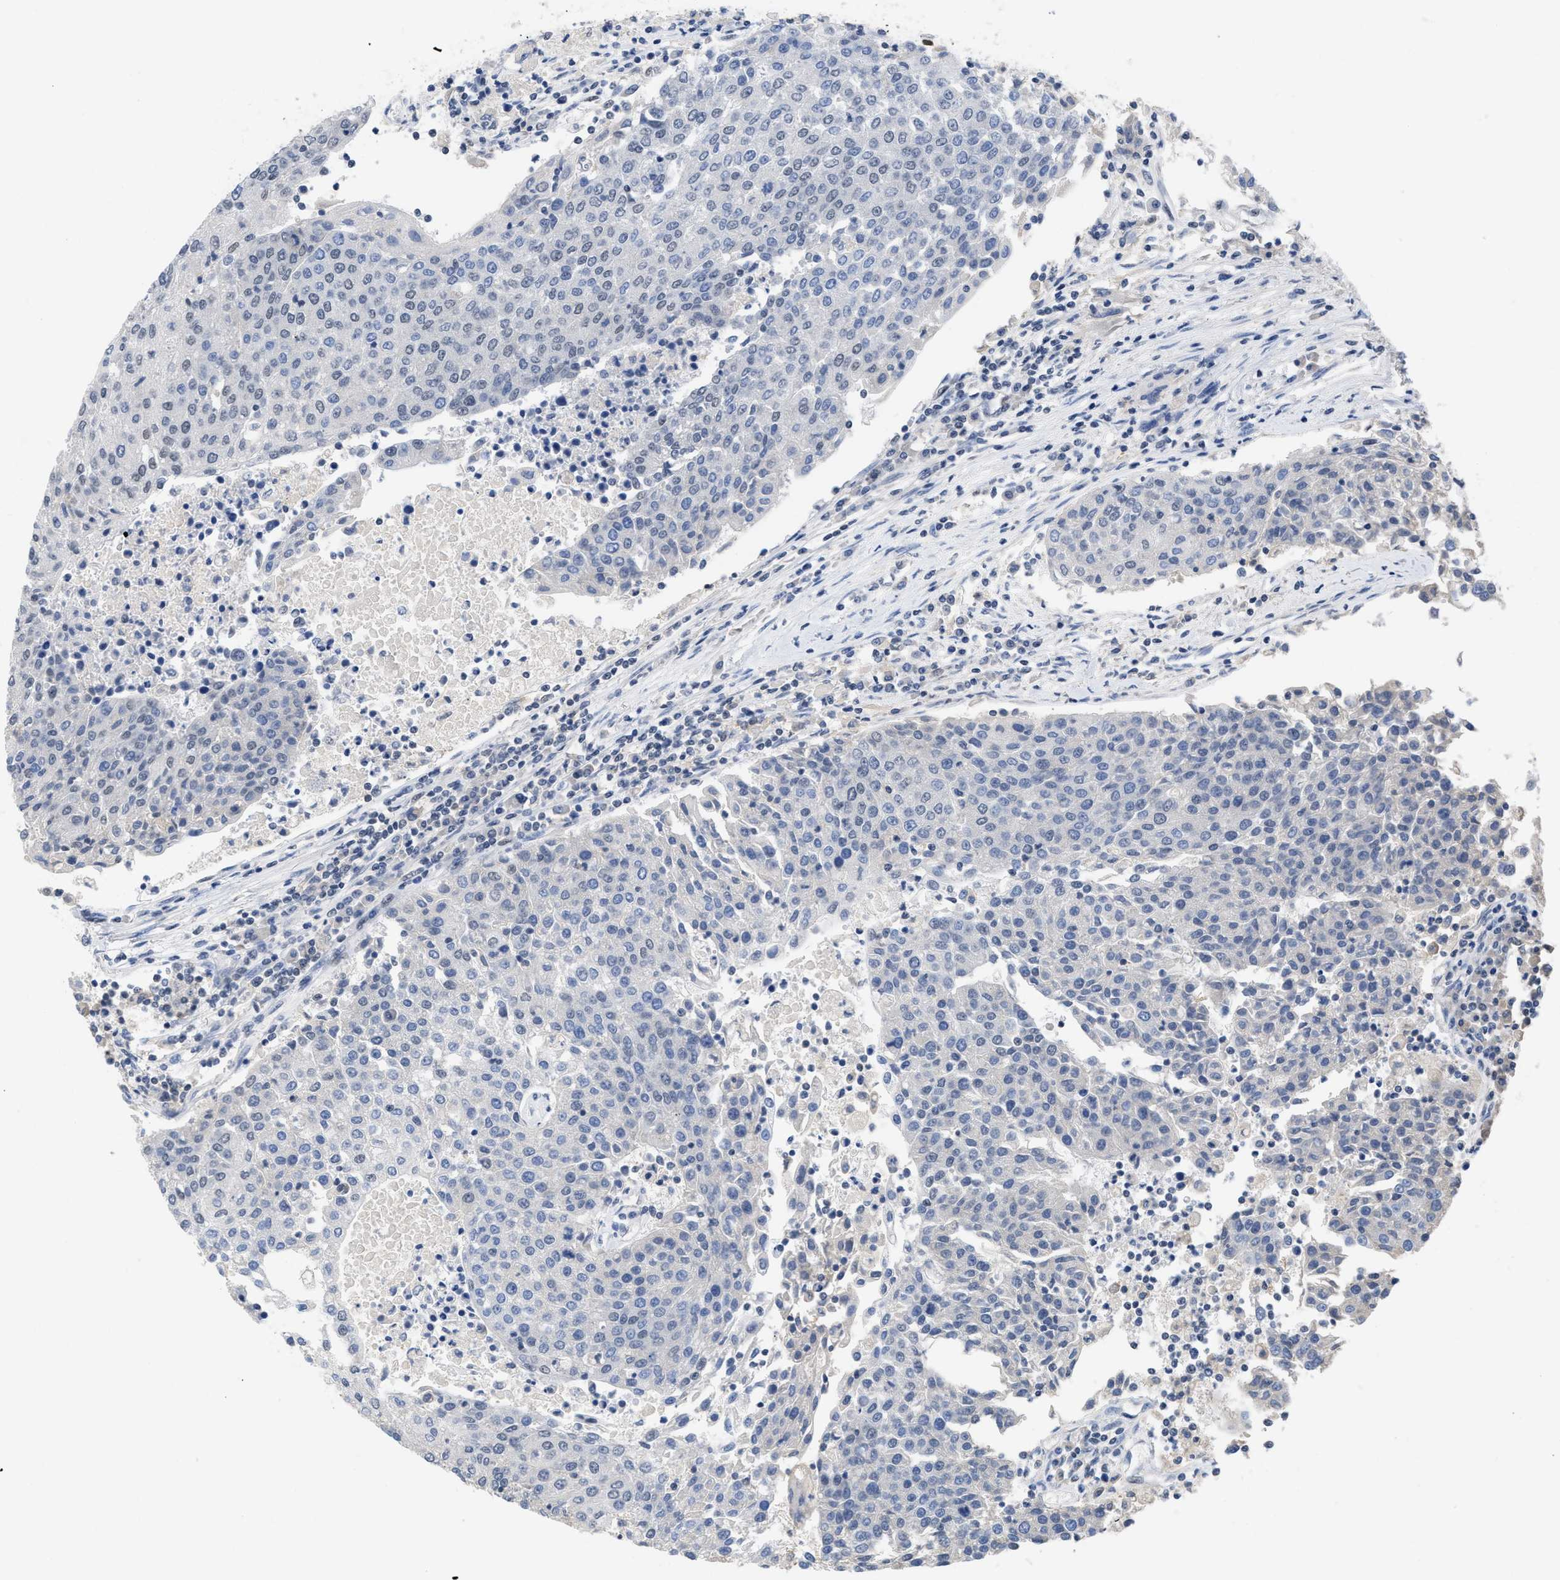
{"staining": {"intensity": "negative", "quantity": "none", "location": "none"}, "tissue": "urothelial cancer", "cell_type": "Tumor cells", "image_type": "cancer", "snomed": [{"axis": "morphology", "description": "Urothelial carcinoma, High grade"}, {"axis": "topography", "description": "Urinary bladder"}], "caption": "Tumor cells are negative for brown protein staining in urothelial cancer.", "gene": "GGNBP2", "patient": {"sex": "female", "age": 85}}